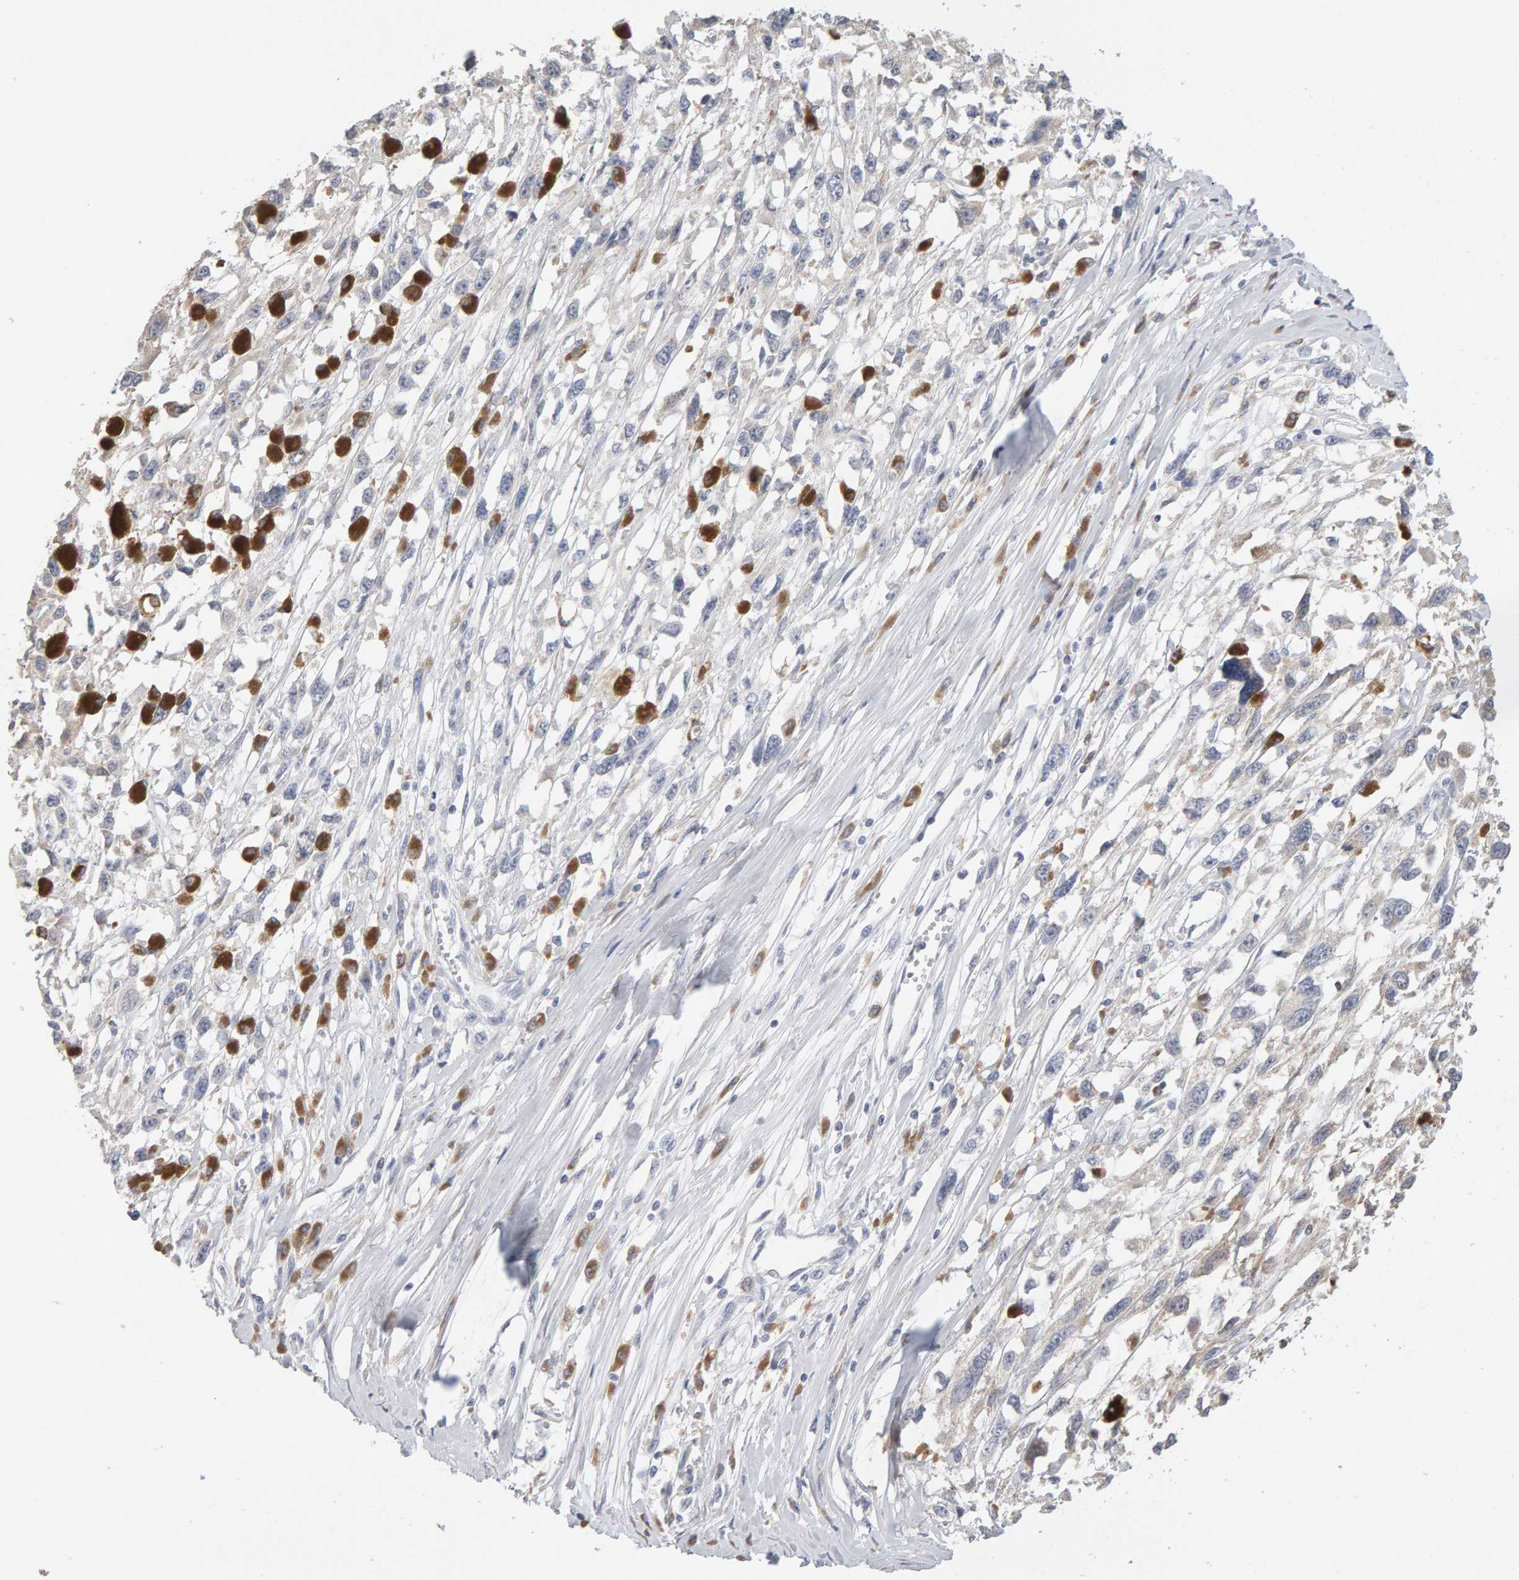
{"staining": {"intensity": "negative", "quantity": "none", "location": "none"}, "tissue": "melanoma", "cell_type": "Tumor cells", "image_type": "cancer", "snomed": [{"axis": "morphology", "description": "Malignant melanoma, Metastatic site"}, {"axis": "topography", "description": "Lymph node"}], "caption": "DAB immunohistochemical staining of human malignant melanoma (metastatic site) demonstrates no significant expression in tumor cells.", "gene": "SGPL1", "patient": {"sex": "male", "age": 59}}